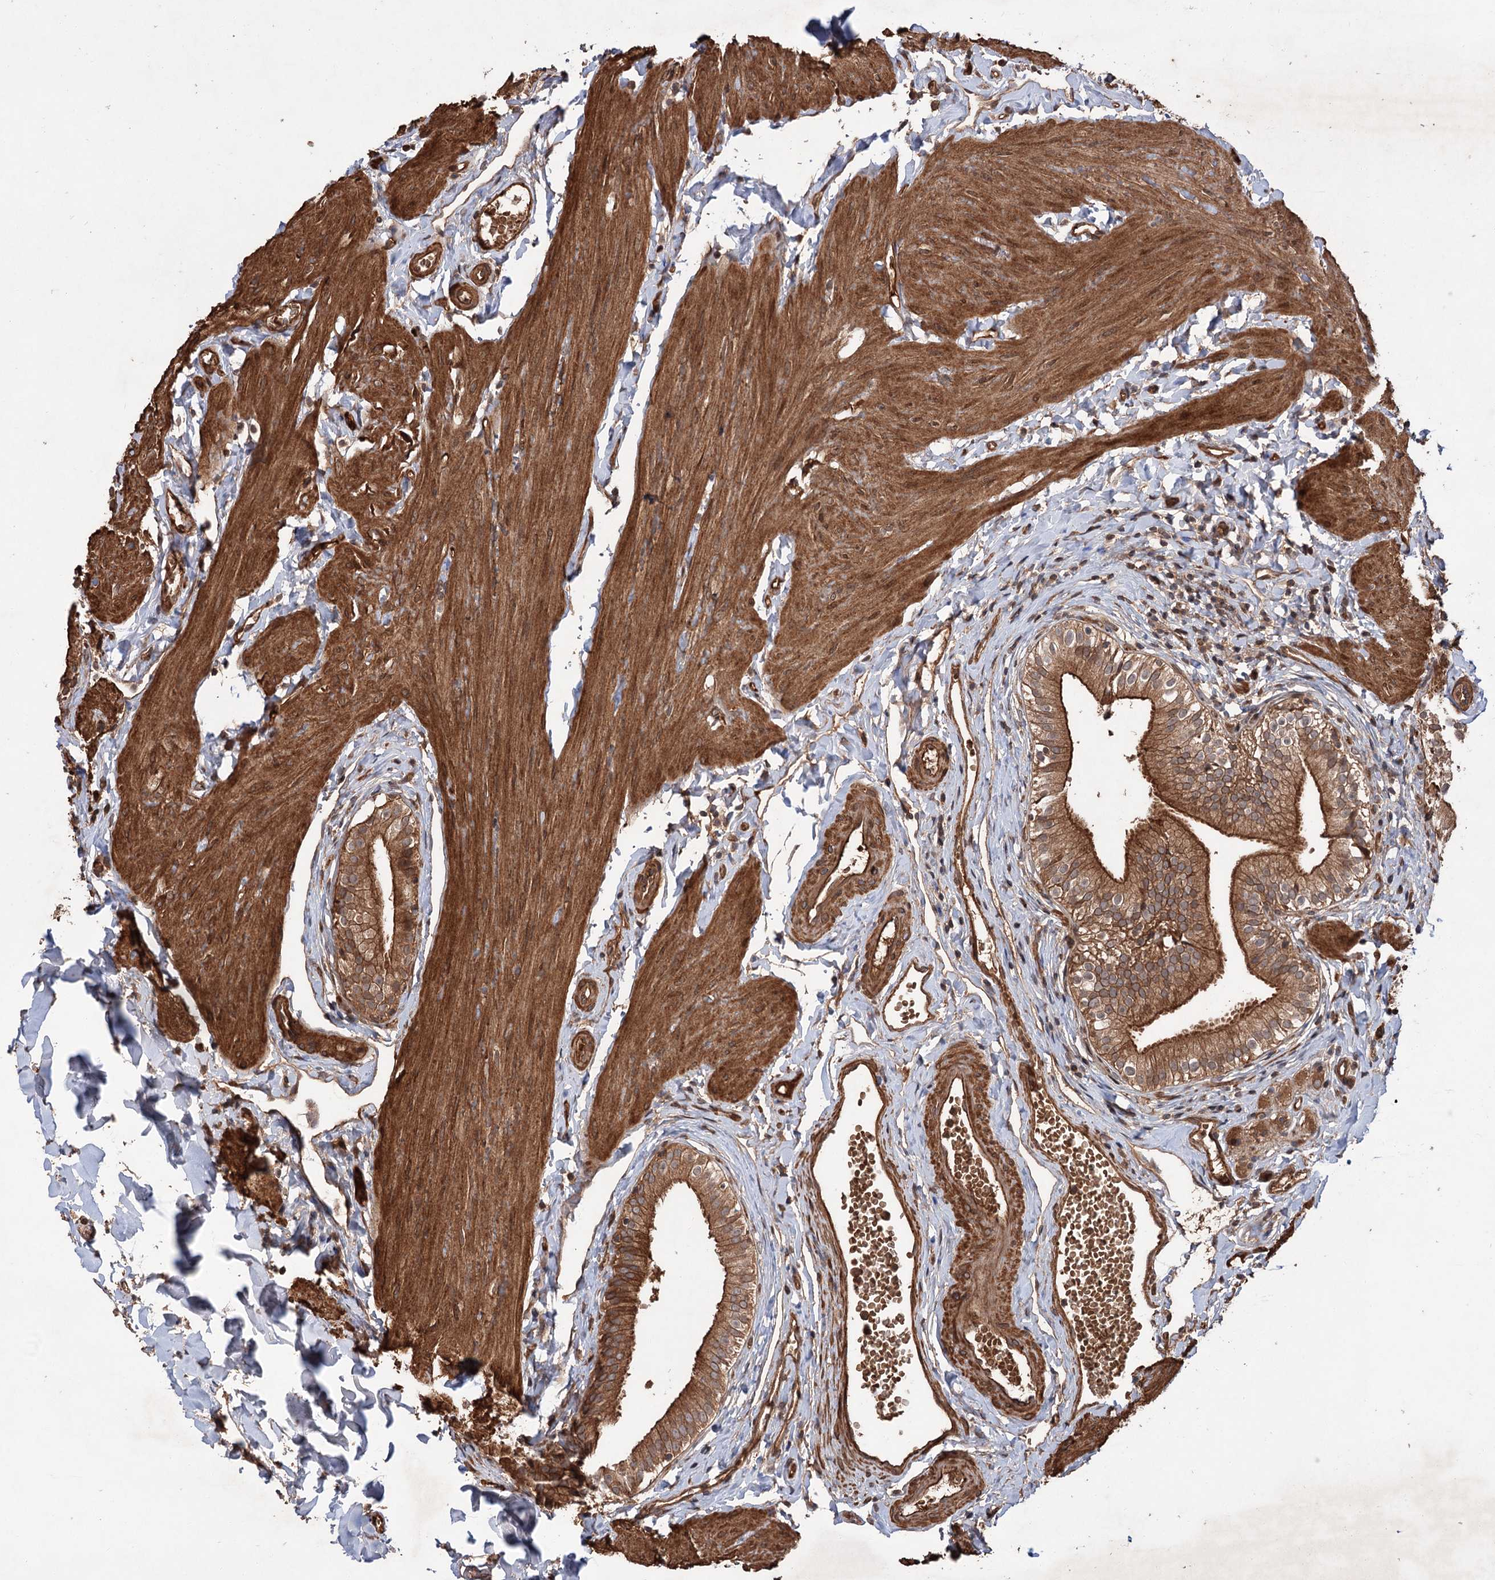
{"staining": {"intensity": "strong", "quantity": ">75%", "location": "cytoplasmic/membranous"}, "tissue": "gallbladder", "cell_type": "Glandular cells", "image_type": "normal", "snomed": [{"axis": "morphology", "description": "Normal tissue, NOS"}, {"axis": "topography", "description": "Gallbladder"}], "caption": "Gallbladder stained for a protein (brown) reveals strong cytoplasmic/membranous positive staining in approximately >75% of glandular cells.", "gene": "ADK", "patient": {"sex": "female", "age": 47}}